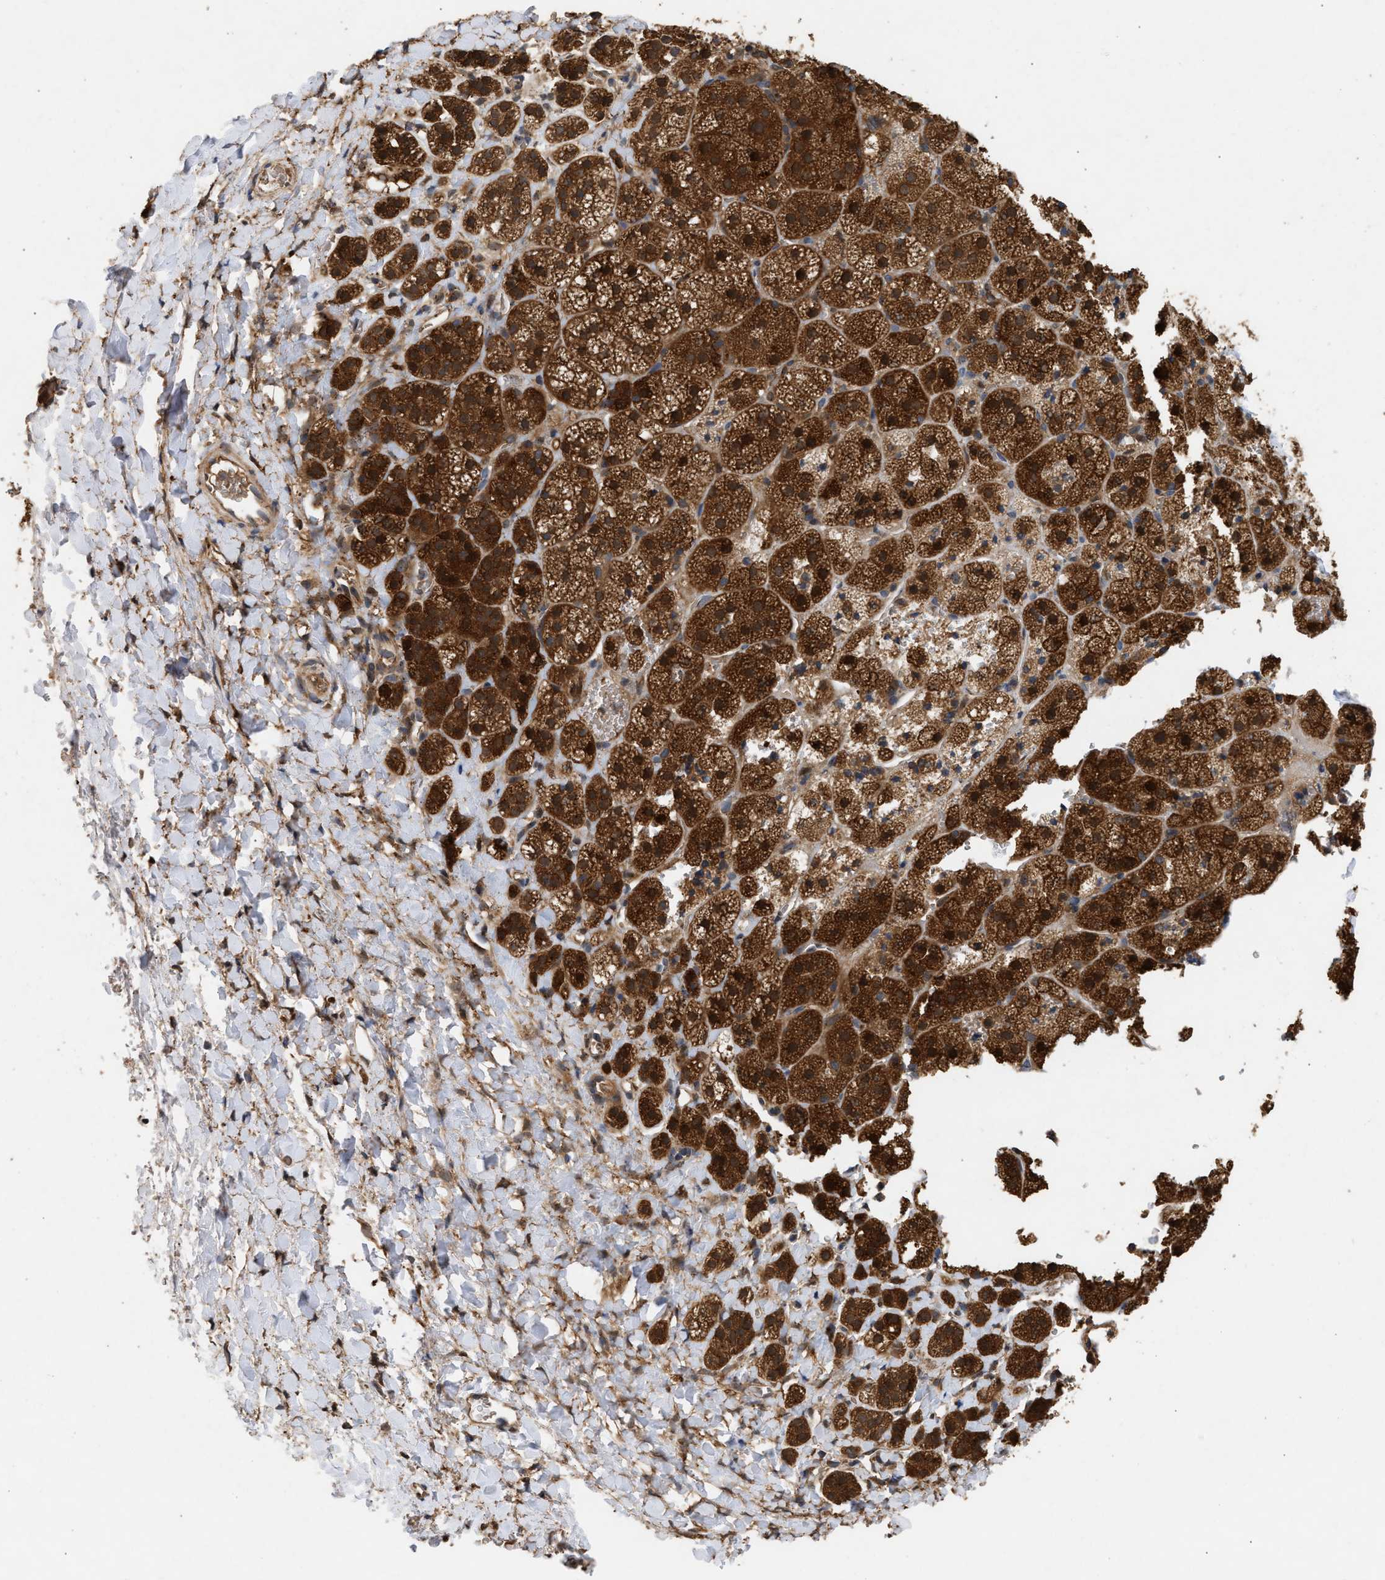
{"staining": {"intensity": "strong", "quantity": ">75%", "location": "cytoplasmic/membranous,nuclear"}, "tissue": "adrenal gland", "cell_type": "Glandular cells", "image_type": "normal", "snomed": [{"axis": "morphology", "description": "Normal tissue, NOS"}, {"axis": "topography", "description": "Adrenal gland"}], "caption": "This photomicrograph exhibits normal adrenal gland stained with immunohistochemistry (IHC) to label a protein in brown. The cytoplasmic/membranous,nuclear of glandular cells show strong positivity for the protein. Nuclei are counter-stained blue.", "gene": "FITM1", "patient": {"sex": "female", "age": 44}}